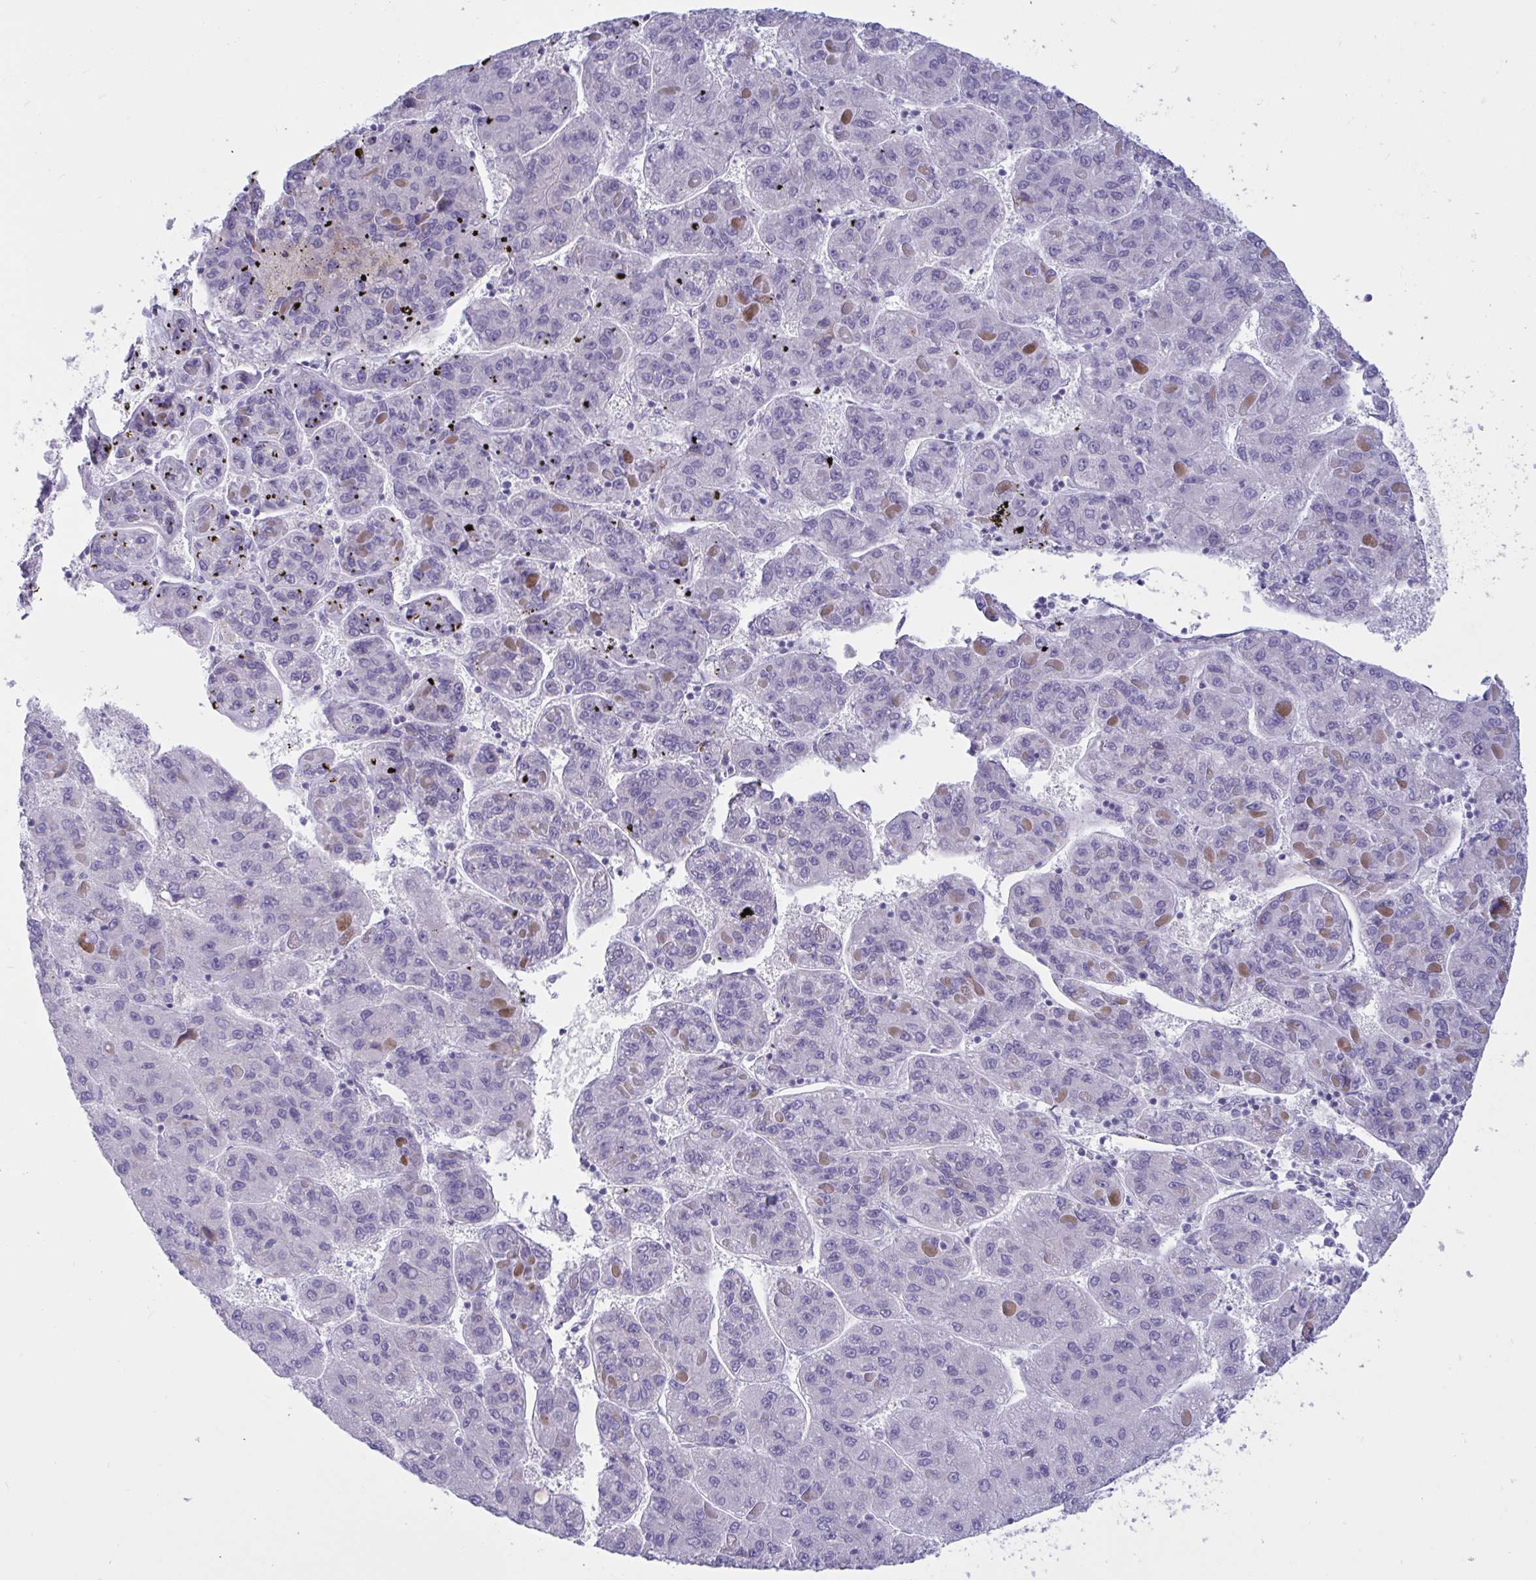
{"staining": {"intensity": "negative", "quantity": "none", "location": "none"}, "tissue": "liver cancer", "cell_type": "Tumor cells", "image_type": "cancer", "snomed": [{"axis": "morphology", "description": "Carcinoma, Hepatocellular, NOS"}, {"axis": "topography", "description": "Liver"}], "caption": "Immunohistochemistry photomicrograph of neoplastic tissue: liver hepatocellular carcinoma stained with DAB (3,3'-diaminobenzidine) displays no significant protein expression in tumor cells. (Stains: DAB (3,3'-diaminobenzidine) immunohistochemistry (IHC) with hematoxylin counter stain, Microscopy: brightfield microscopy at high magnification).", "gene": "OXLD1", "patient": {"sex": "female", "age": 82}}